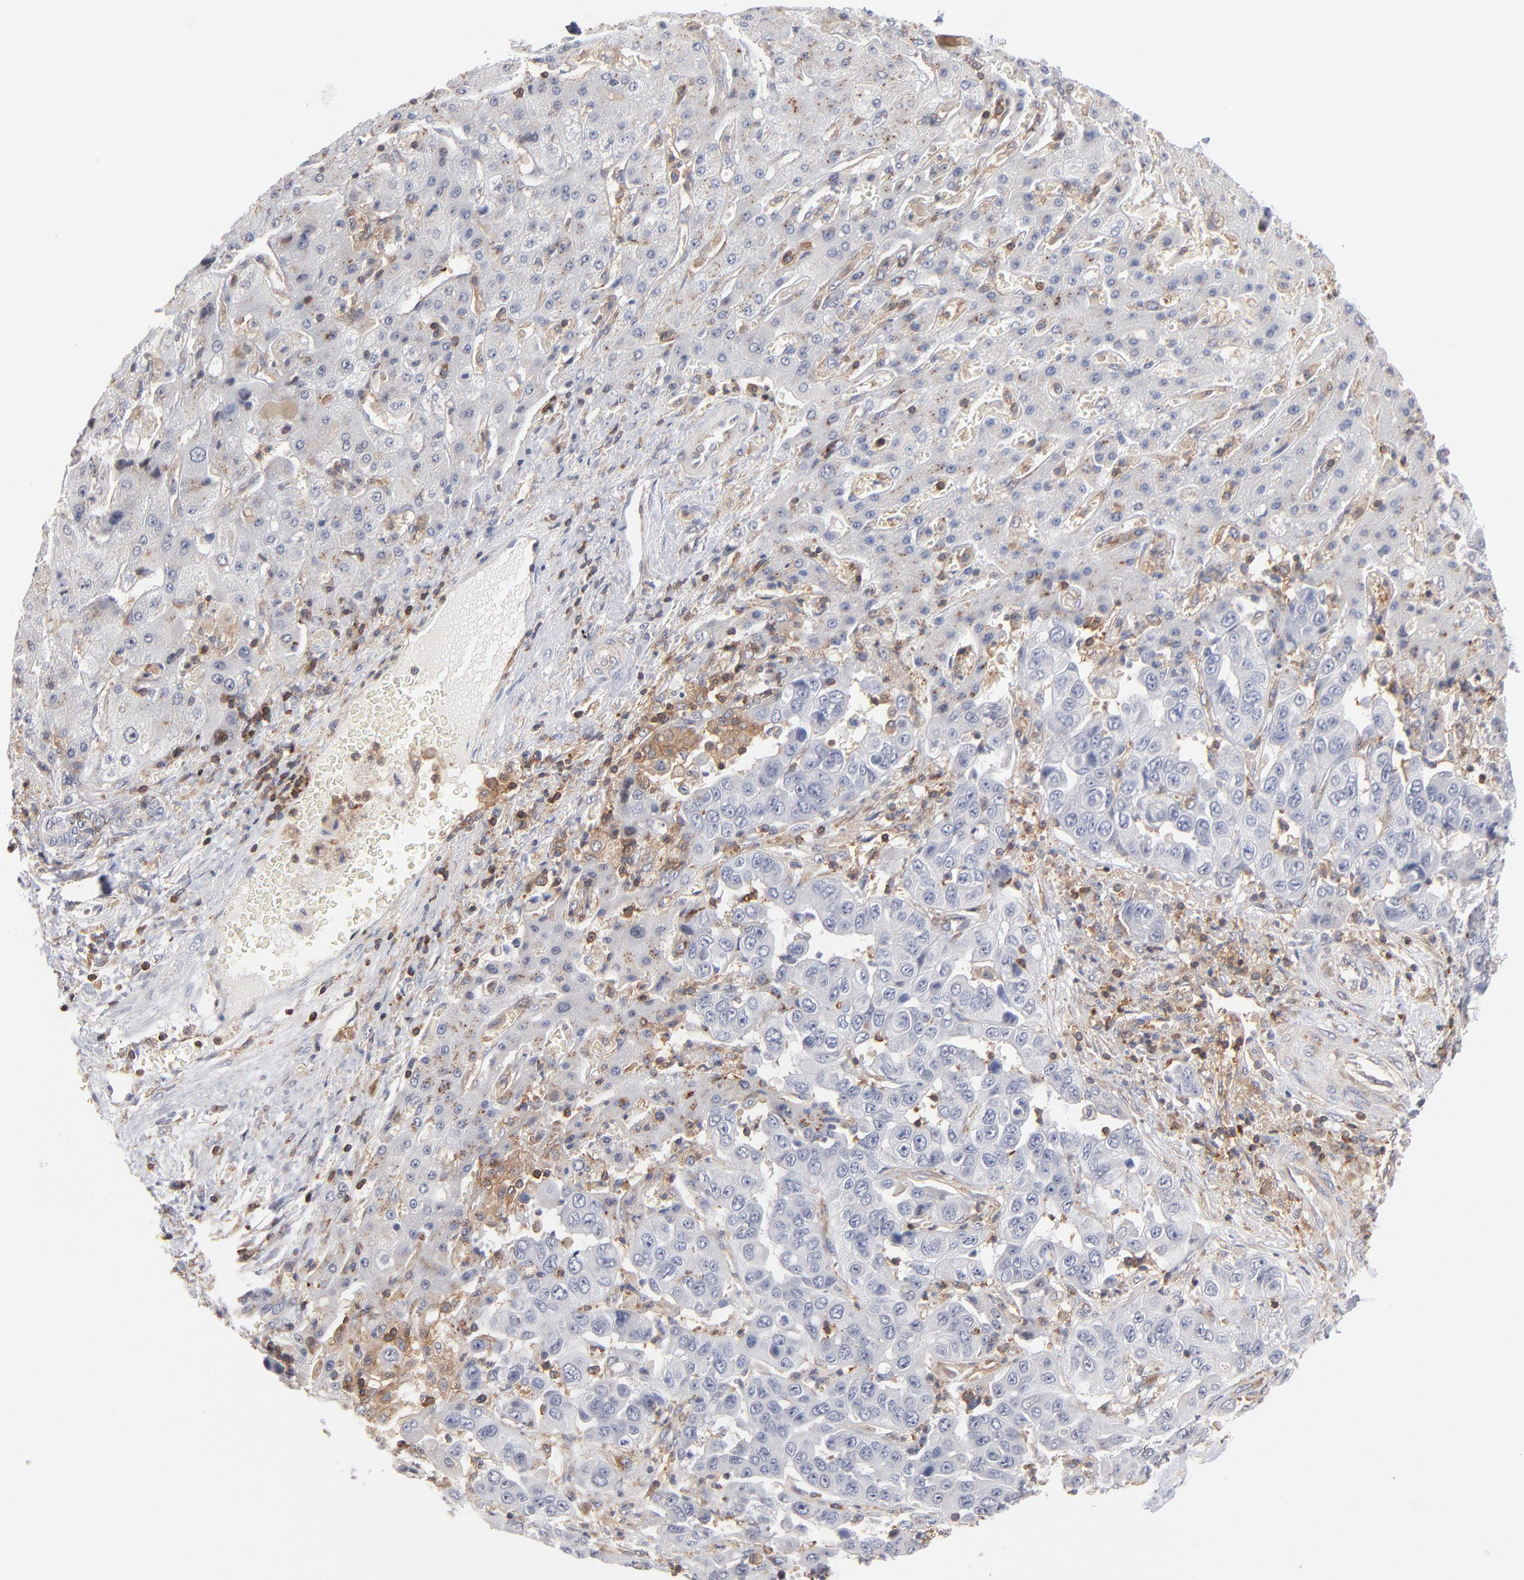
{"staining": {"intensity": "weak", "quantity": "25%-75%", "location": "cytoplasmic/membranous"}, "tissue": "liver cancer", "cell_type": "Tumor cells", "image_type": "cancer", "snomed": [{"axis": "morphology", "description": "Cholangiocarcinoma"}, {"axis": "topography", "description": "Liver"}], "caption": "Liver cholangiocarcinoma stained with a protein marker demonstrates weak staining in tumor cells.", "gene": "WIPF1", "patient": {"sex": "female", "age": 52}}